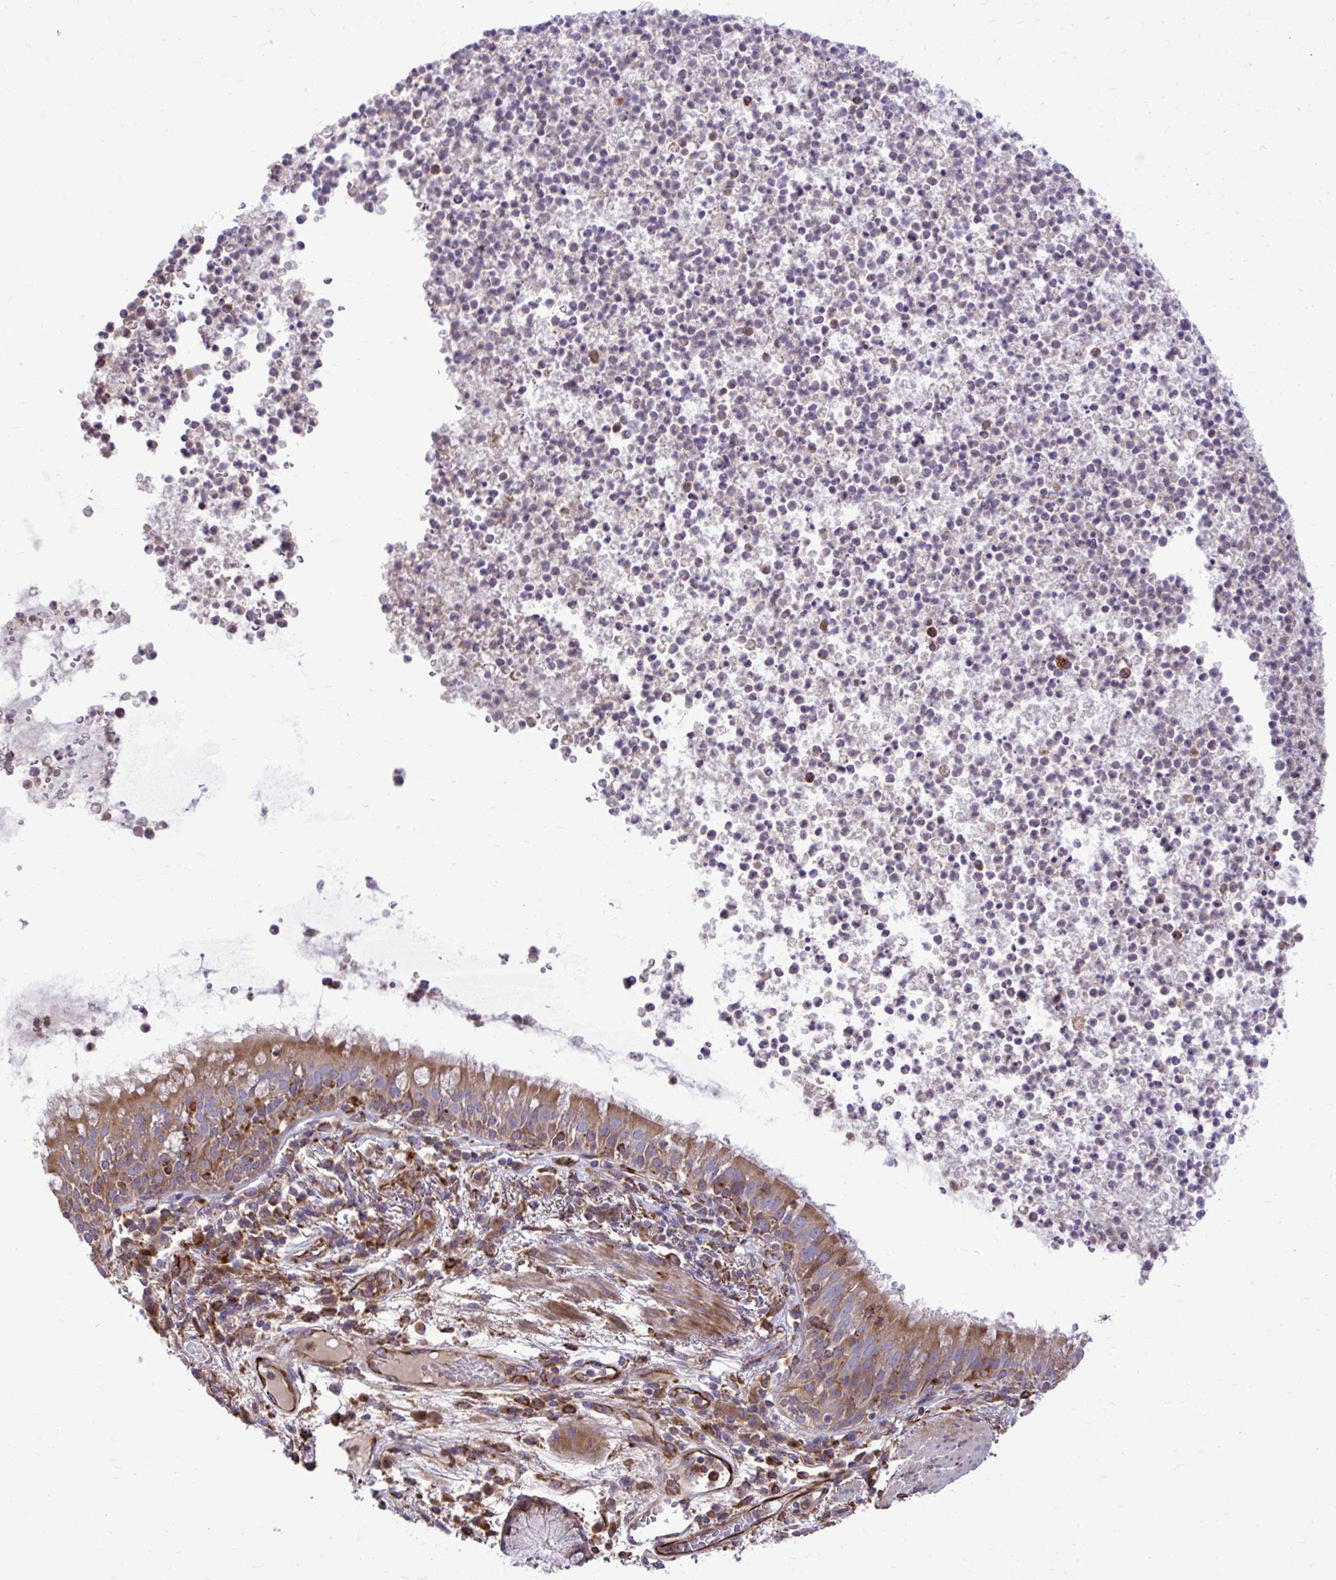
{"staining": {"intensity": "moderate", "quantity": "25%-75%", "location": "cytoplasmic/membranous"}, "tissue": "bronchus", "cell_type": "Respiratory epithelial cells", "image_type": "normal", "snomed": [{"axis": "morphology", "description": "Normal tissue, NOS"}, {"axis": "topography", "description": "Cartilage tissue"}, {"axis": "topography", "description": "Bronchus"}], "caption": "High-power microscopy captured an immunohistochemistry (IHC) image of unremarkable bronchus, revealing moderate cytoplasmic/membranous staining in approximately 25%-75% of respiratory epithelial cells. (IHC, brightfield microscopy, high magnification).", "gene": "PAIP2", "patient": {"sex": "male", "age": 56}}